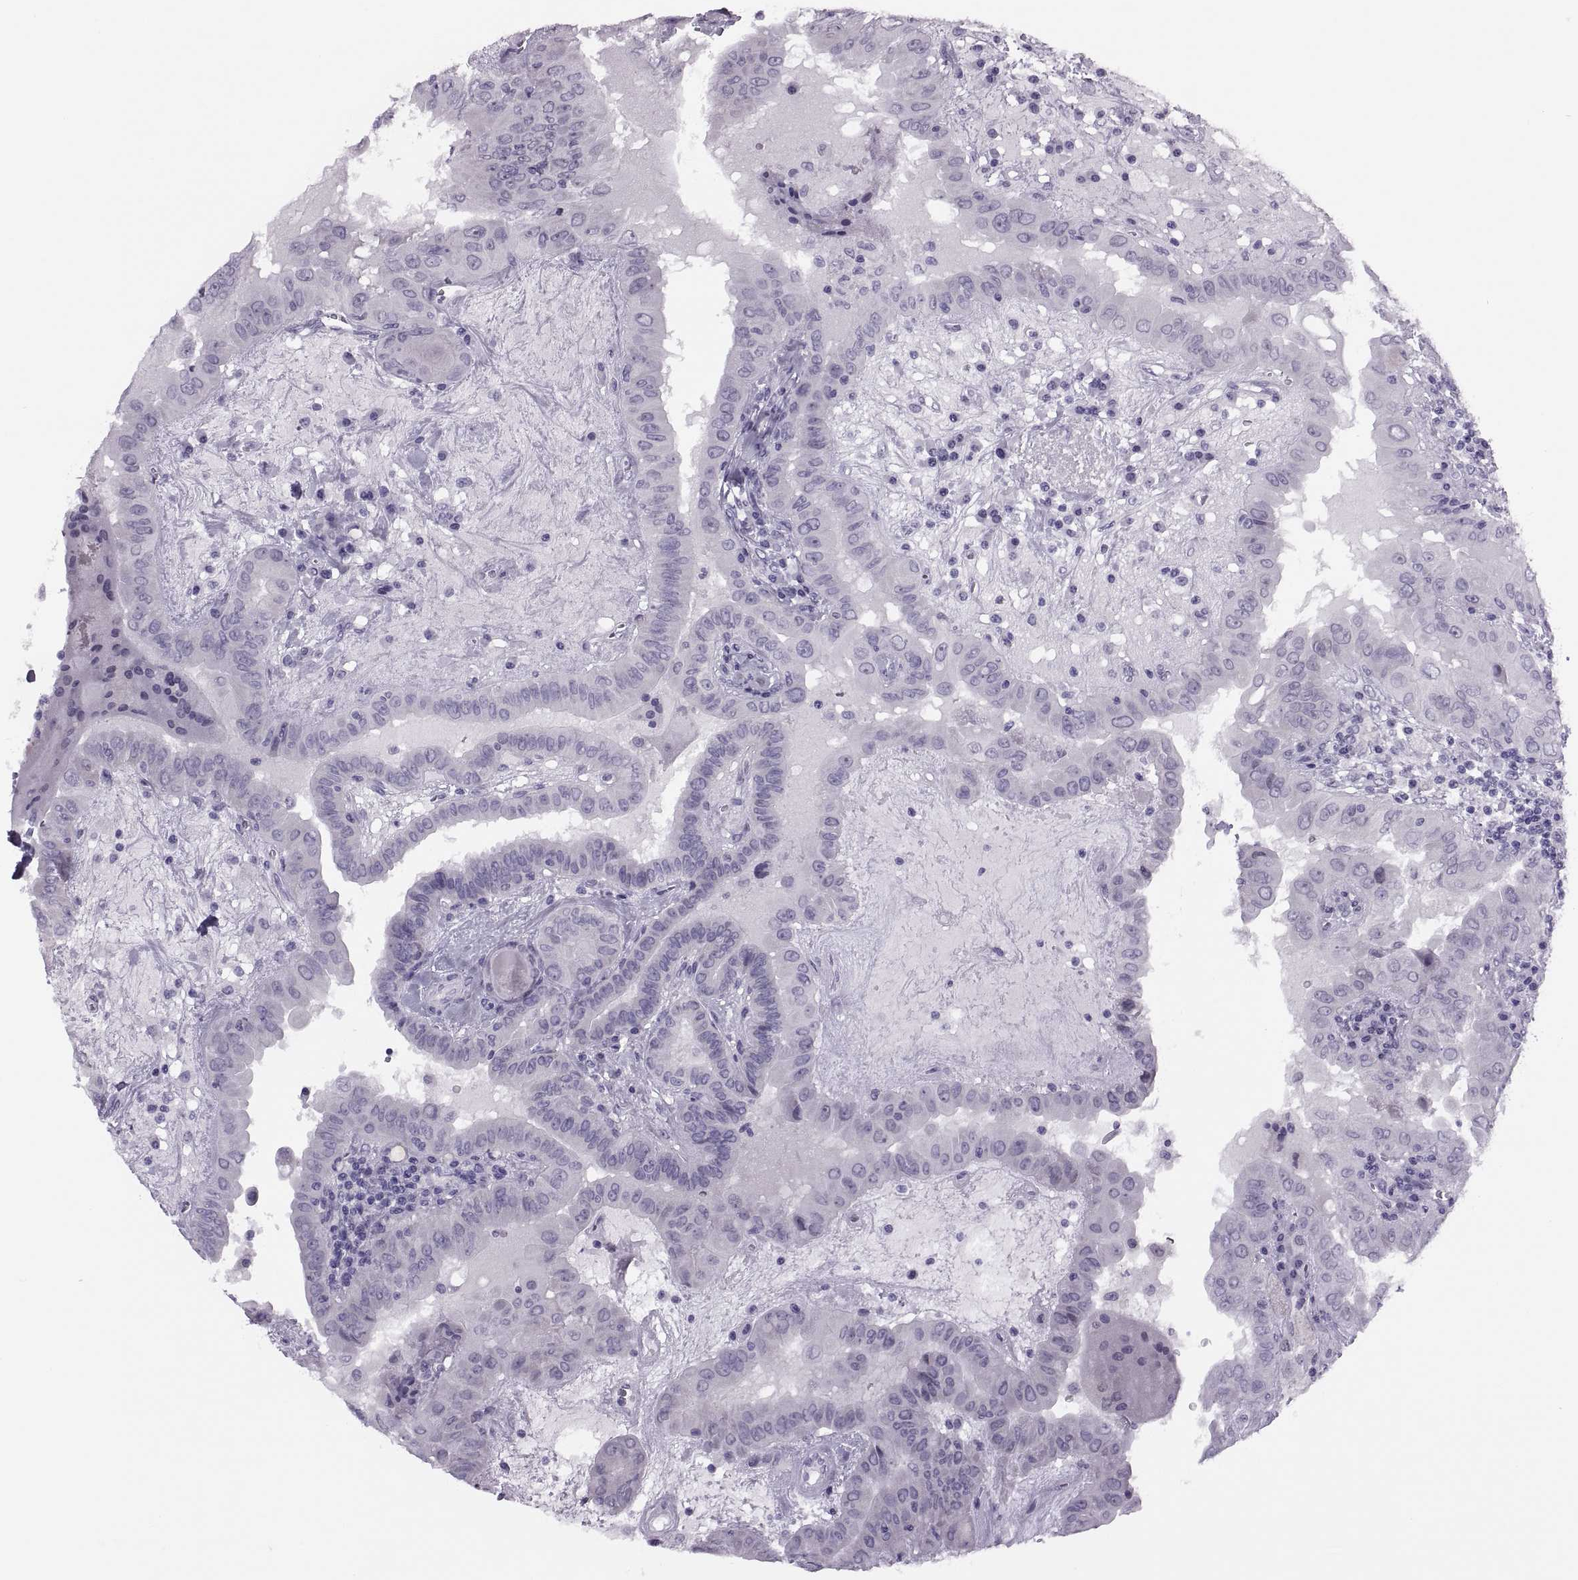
{"staining": {"intensity": "negative", "quantity": "none", "location": "none"}, "tissue": "thyroid cancer", "cell_type": "Tumor cells", "image_type": "cancer", "snomed": [{"axis": "morphology", "description": "Papillary adenocarcinoma, NOS"}, {"axis": "topography", "description": "Thyroid gland"}], "caption": "The IHC micrograph has no significant positivity in tumor cells of thyroid cancer (papillary adenocarcinoma) tissue.", "gene": "FAM24A", "patient": {"sex": "female", "age": 37}}